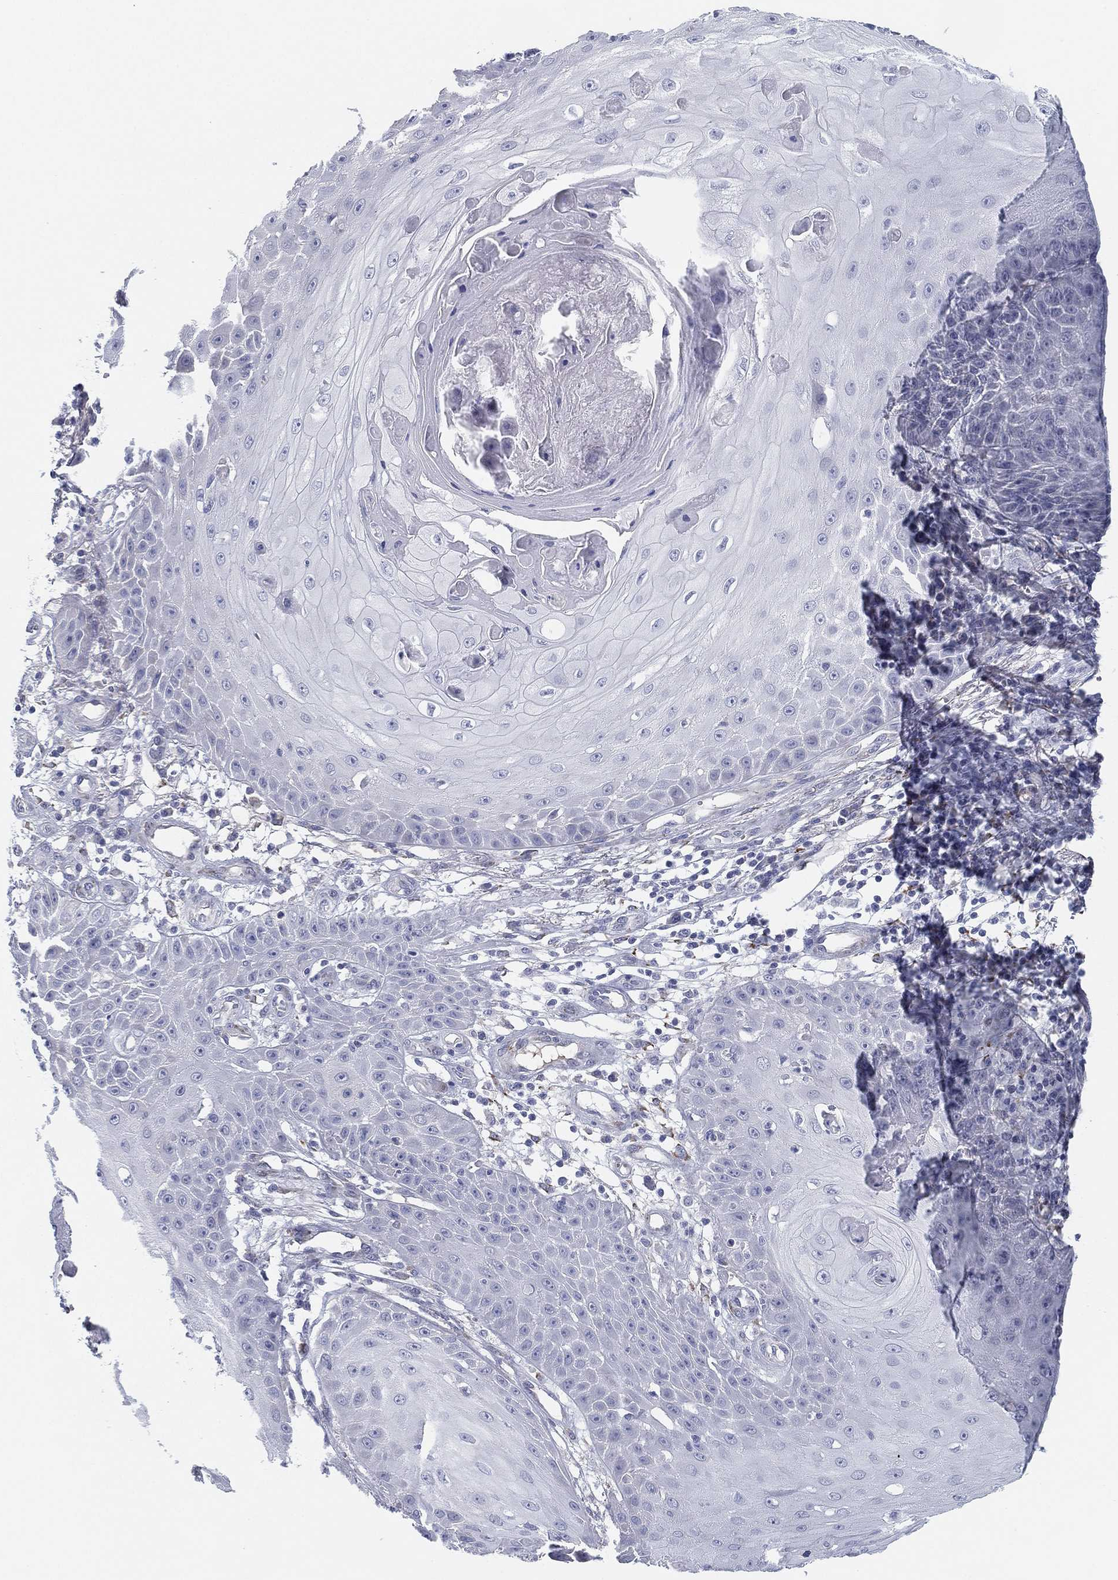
{"staining": {"intensity": "negative", "quantity": "none", "location": "none"}, "tissue": "skin cancer", "cell_type": "Tumor cells", "image_type": "cancer", "snomed": [{"axis": "morphology", "description": "Squamous cell carcinoma, NOS"}, {"axis": "topography", "description": "Skin"}], "caption": "Histopathology image shows no protein staining in tumor cells of squamous cell carcinoma (skin) tissue.", "gene": "MLF1", "patient": {"sex": "male", "age": 70}}